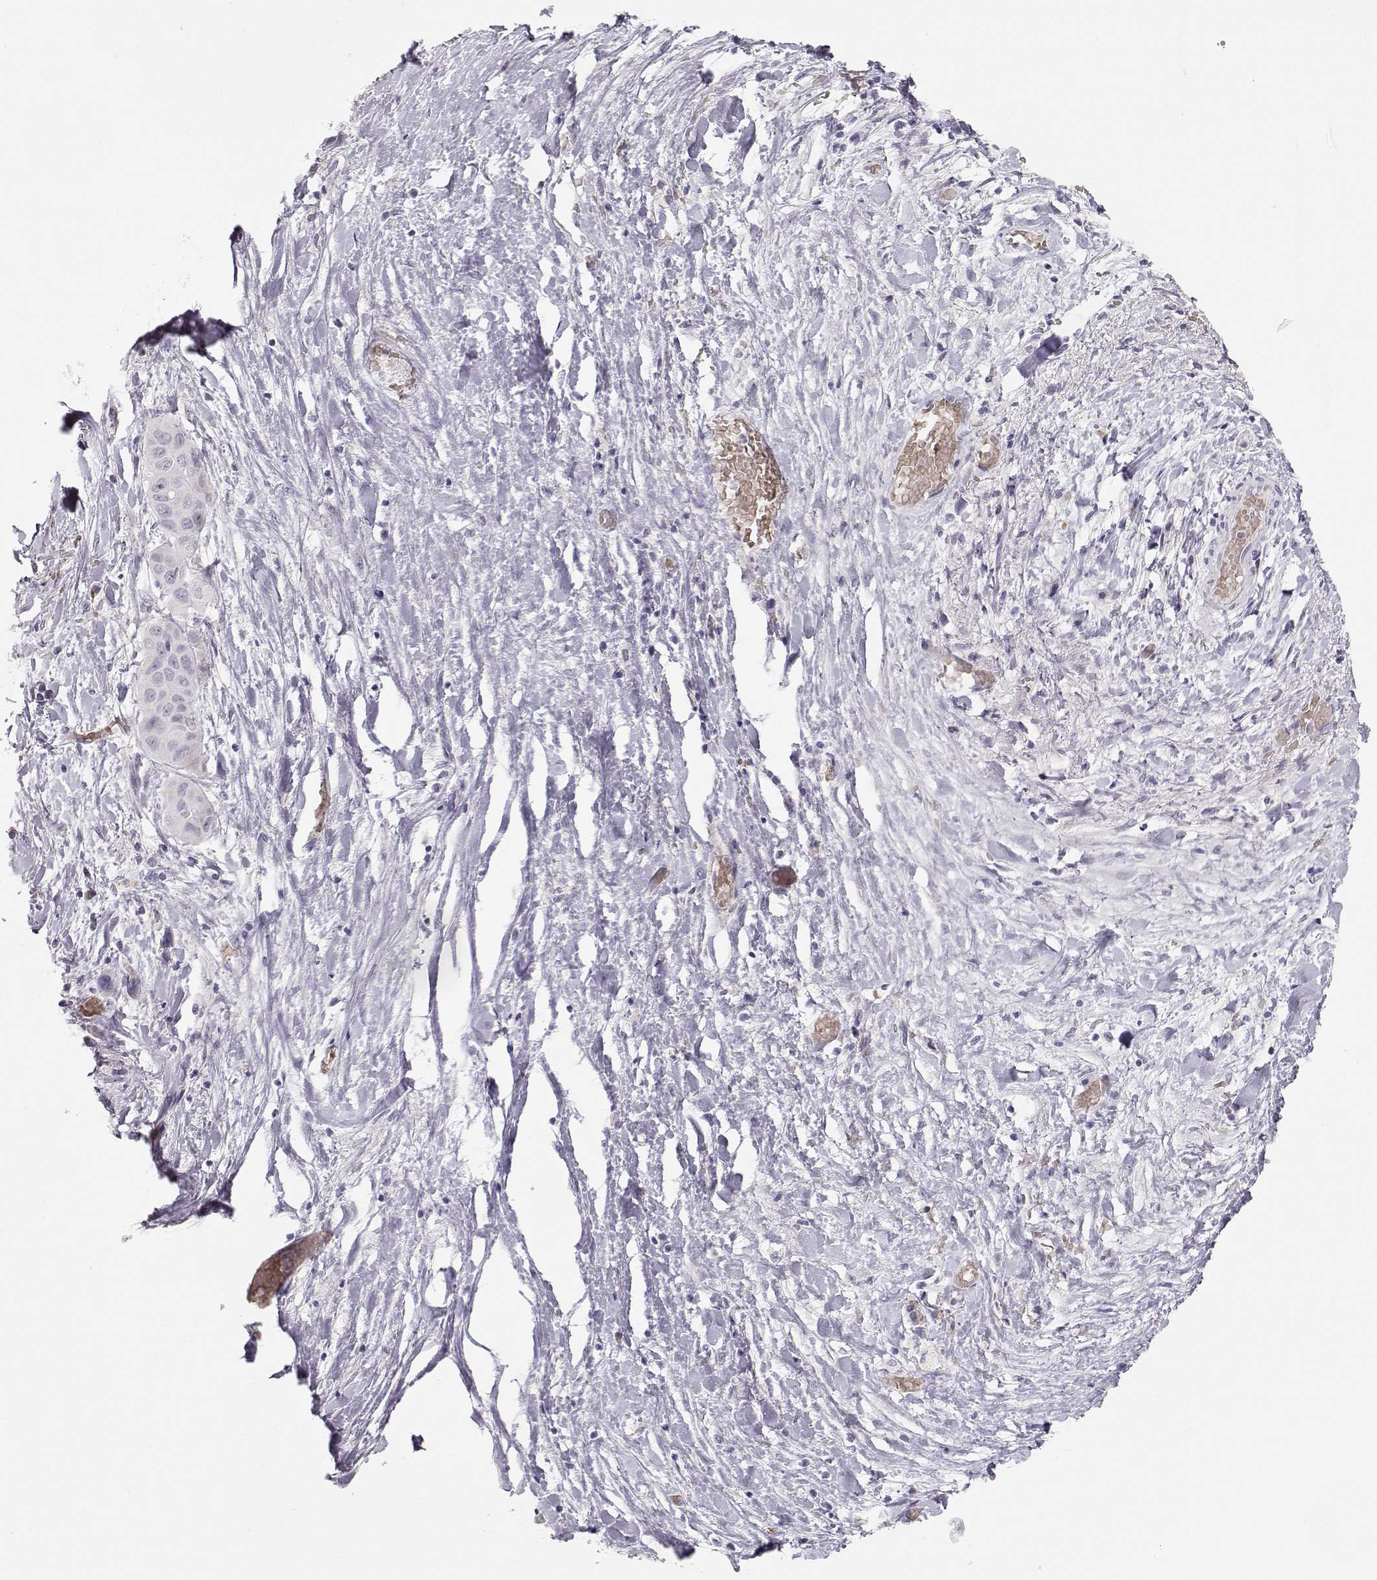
{"staining": {"intensity": "negative", "quantity": "none", "location": "none"}, "tissue": "liver cancer", "cell_type": "Tumor cells", "image_type": "cancer", "snomed": [{"axis": "morphology", "description": "Cholangiocarcinoma"}, {"axis": "topography", "description": "Liver"}], "caption": "Immunohistochemistry image of liver cholangiocarcinoma stained for a protein (brown), which shows no staining in tumor cells.", "gene": "TTC26", "patient": {"sex": "female", "age": 52}}